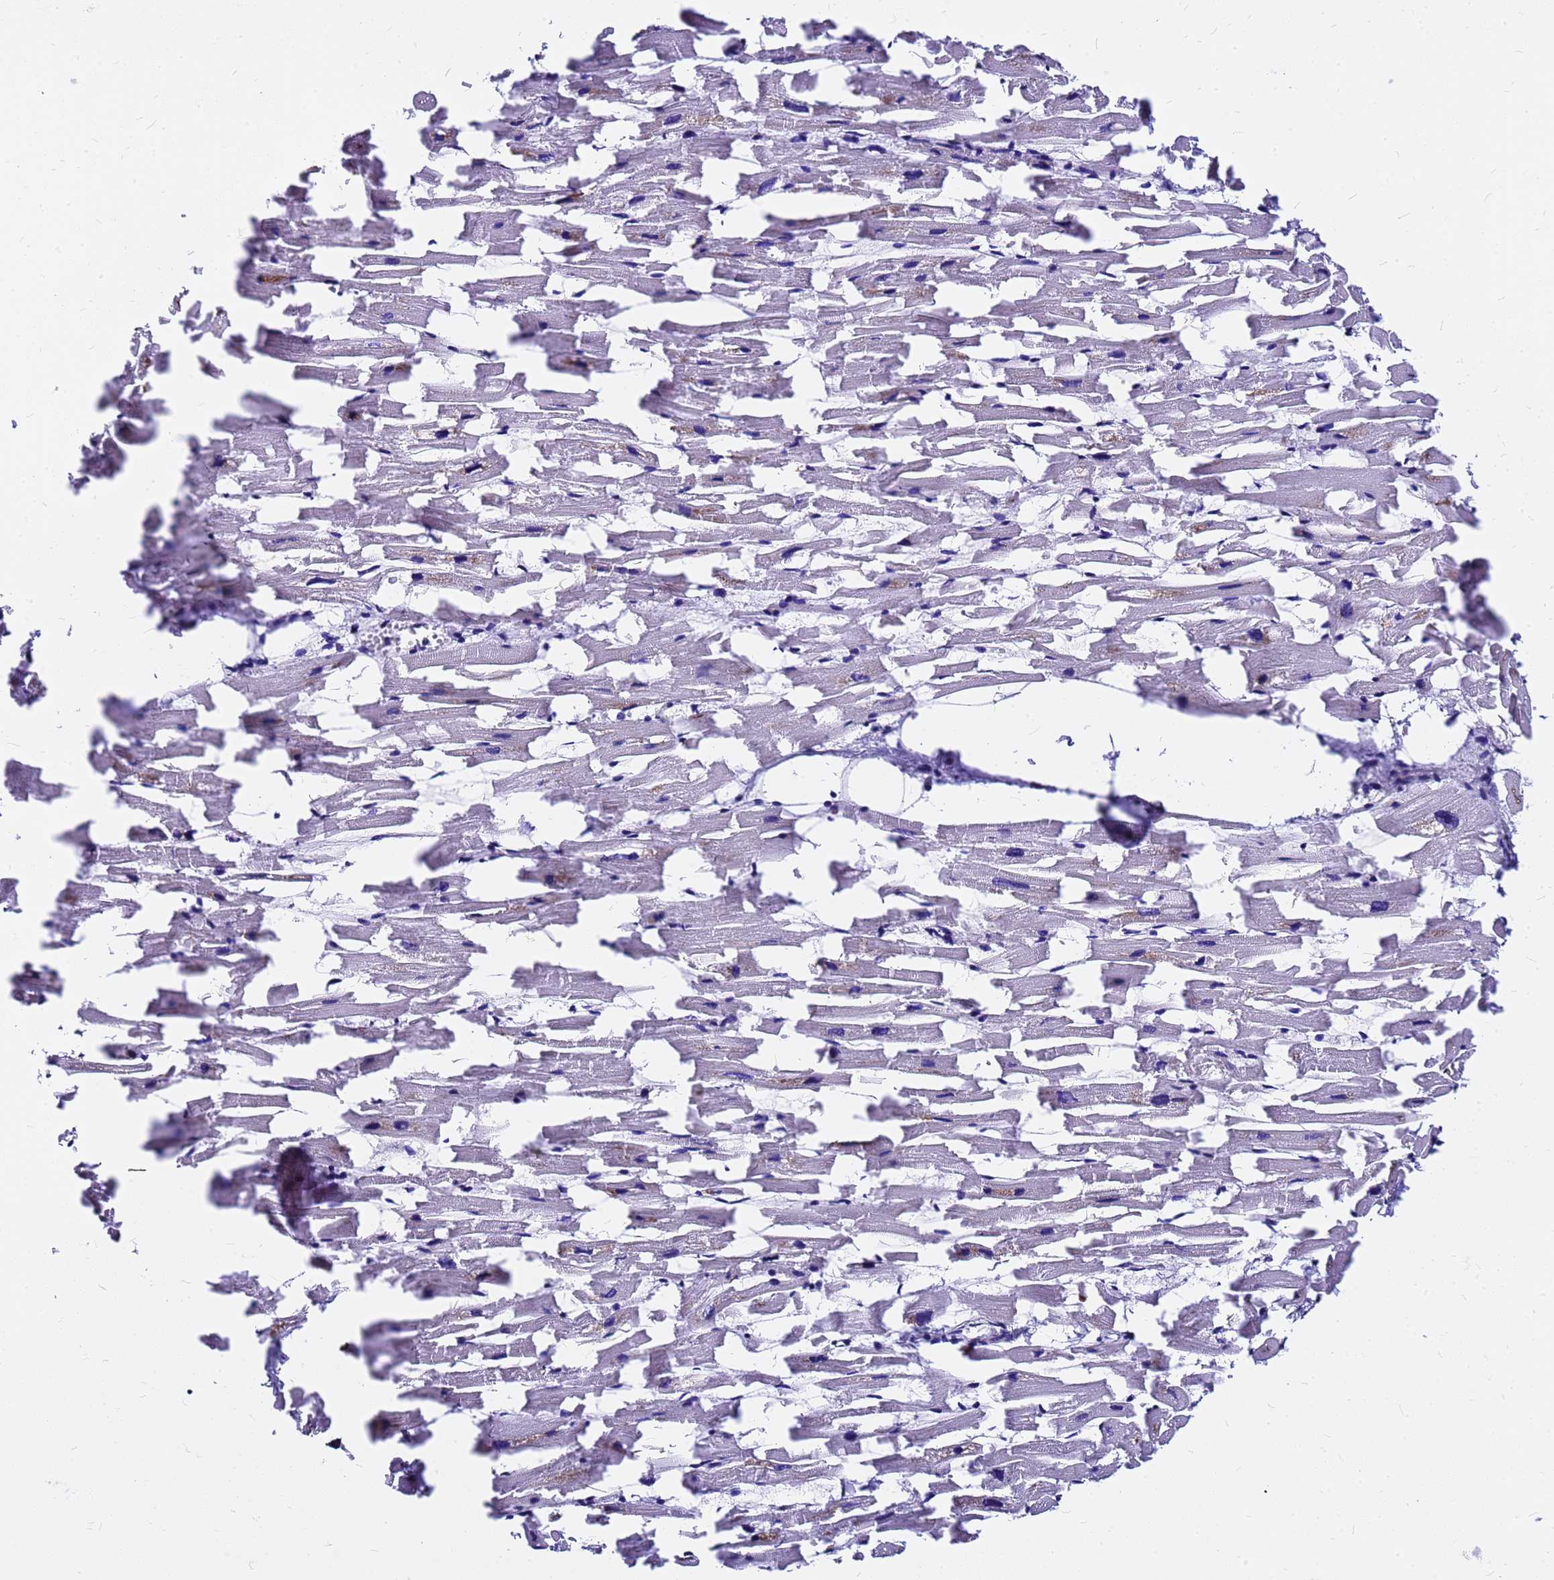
{"staining": {"intensity": "negative", "quantity": "none", "location": "none"}, "tissue": "heart muscle", "cell_type": "Cardiomyocytes", "image_type": "normal", "snomed": [{"axis": "morphology", "description": "Normal tissue, NOS"}, {"axis": "topography", "description": "Heart"}], "caption": "The image exhibits no significant expression in cardiomyocytes of heart muscle. (Immunohistochemistry (ihc), brightfield microscopy, high magnification).", "gene": "HERC4", "patient": {"sex": "female", "age": 64}}